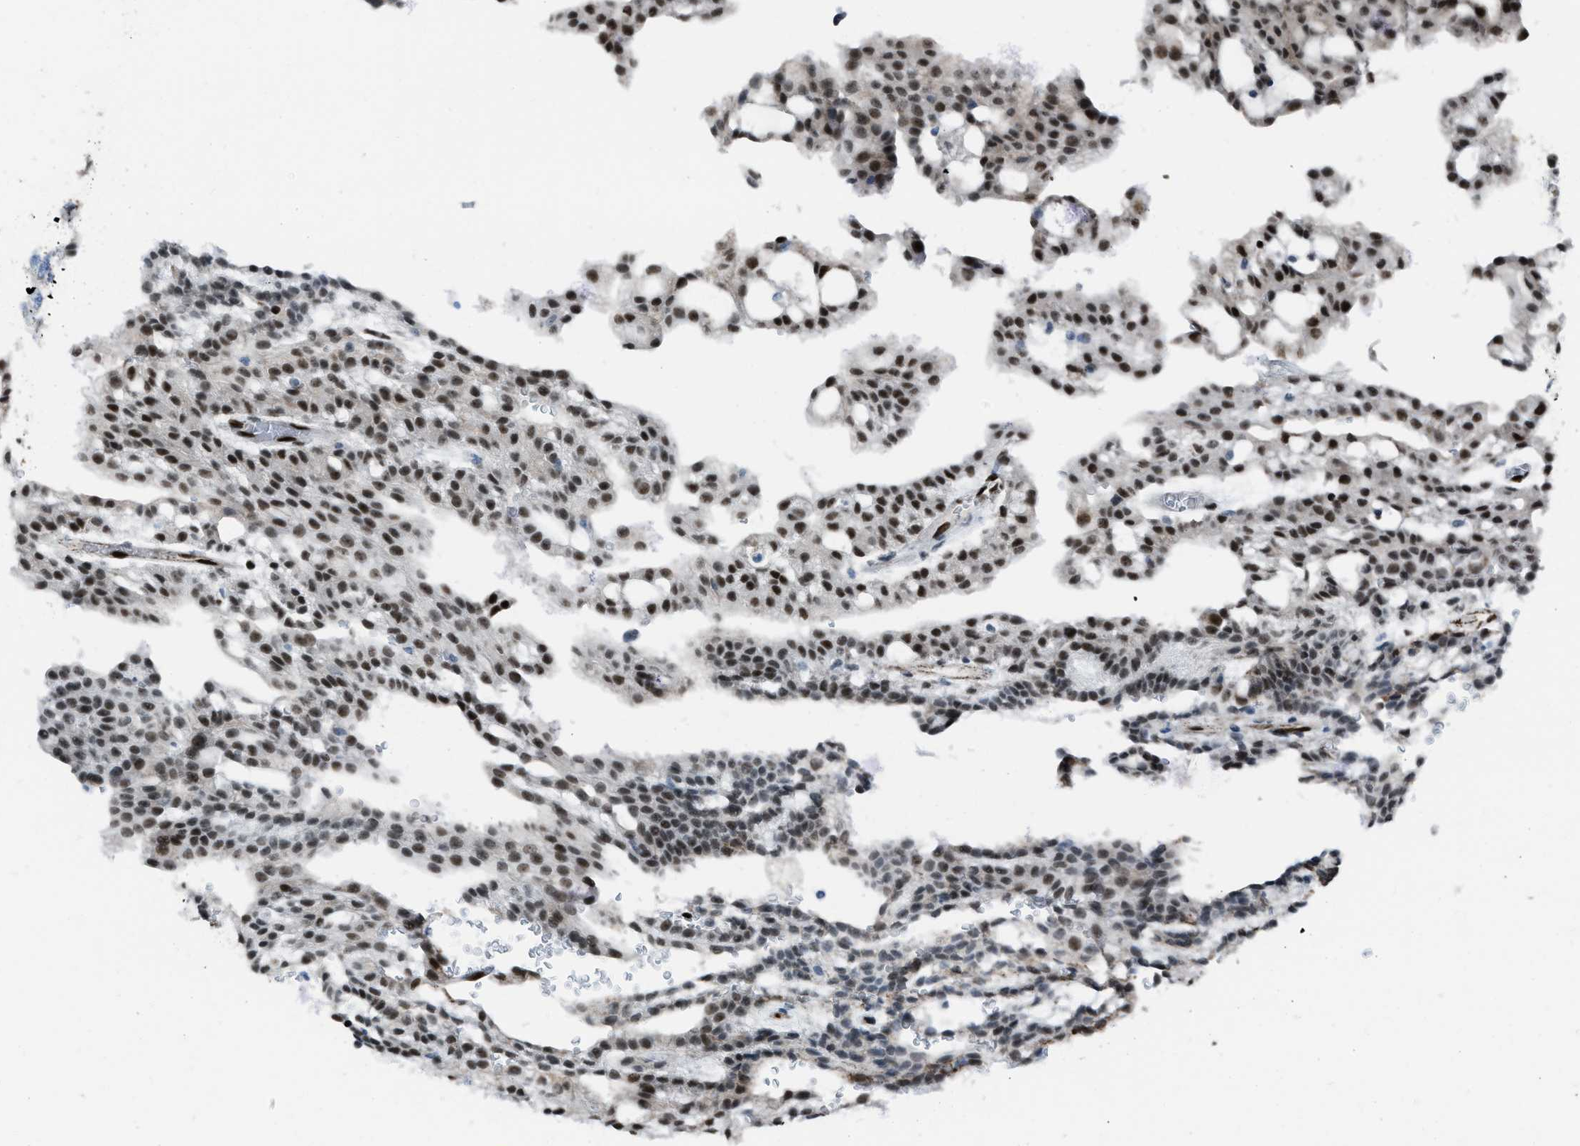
{"staining": {"intensity": "strong", "quantity": ">75%", "location": "nuclear"}, "tissue": "renal cancer", "cell_type": "Tumor cells", "image_type": "cancer", "snomed": [{"axis": "morphology", "description": "Adenocarcinoma, NOS"}, {"axis": "topography", "description": "Kidney"}], "caption": "Renal cancer (adenocarcinoma) tissue demonstrates strong nuclear staining in approximately >75% of tumor cells", "gene": "SLFN5", "patient": {"sex": "male", "age": 63}}